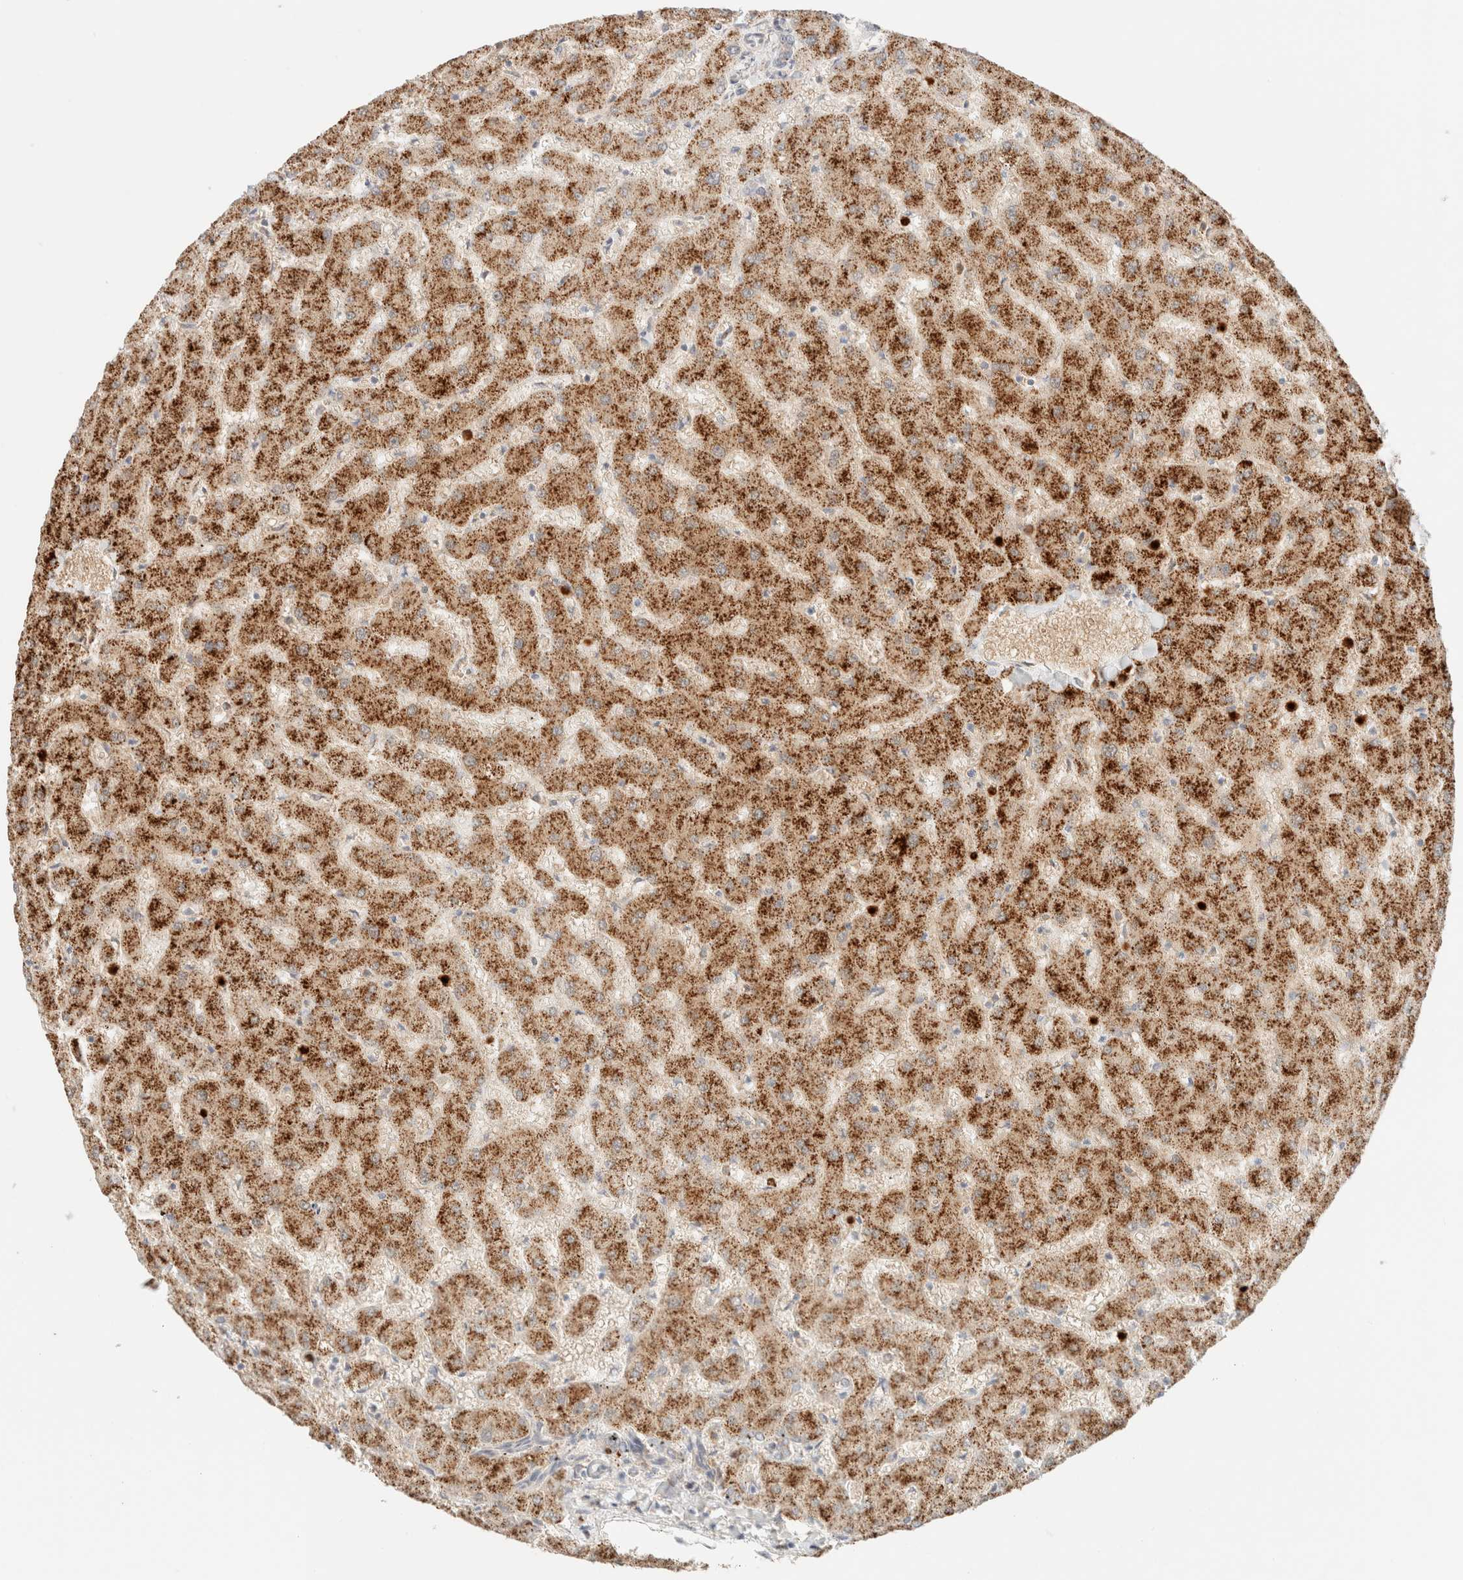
{"staining": {"intensity": "negative", "quantity": "none", "location": "none"}, "tissue": "liver", "cell_type": "Cholangiocytes", "image_type": "normal", "snomed": [{"axis": "morphology", "description": "Normal tissue, NOS"}, {"axis": "topography", "description": "Liver"}], "caption": "IHC of normal liver reveals no positivity in cholangiocytes.", "gene": "SGSM2", "patient": {"sex": "female", "age": 63}}